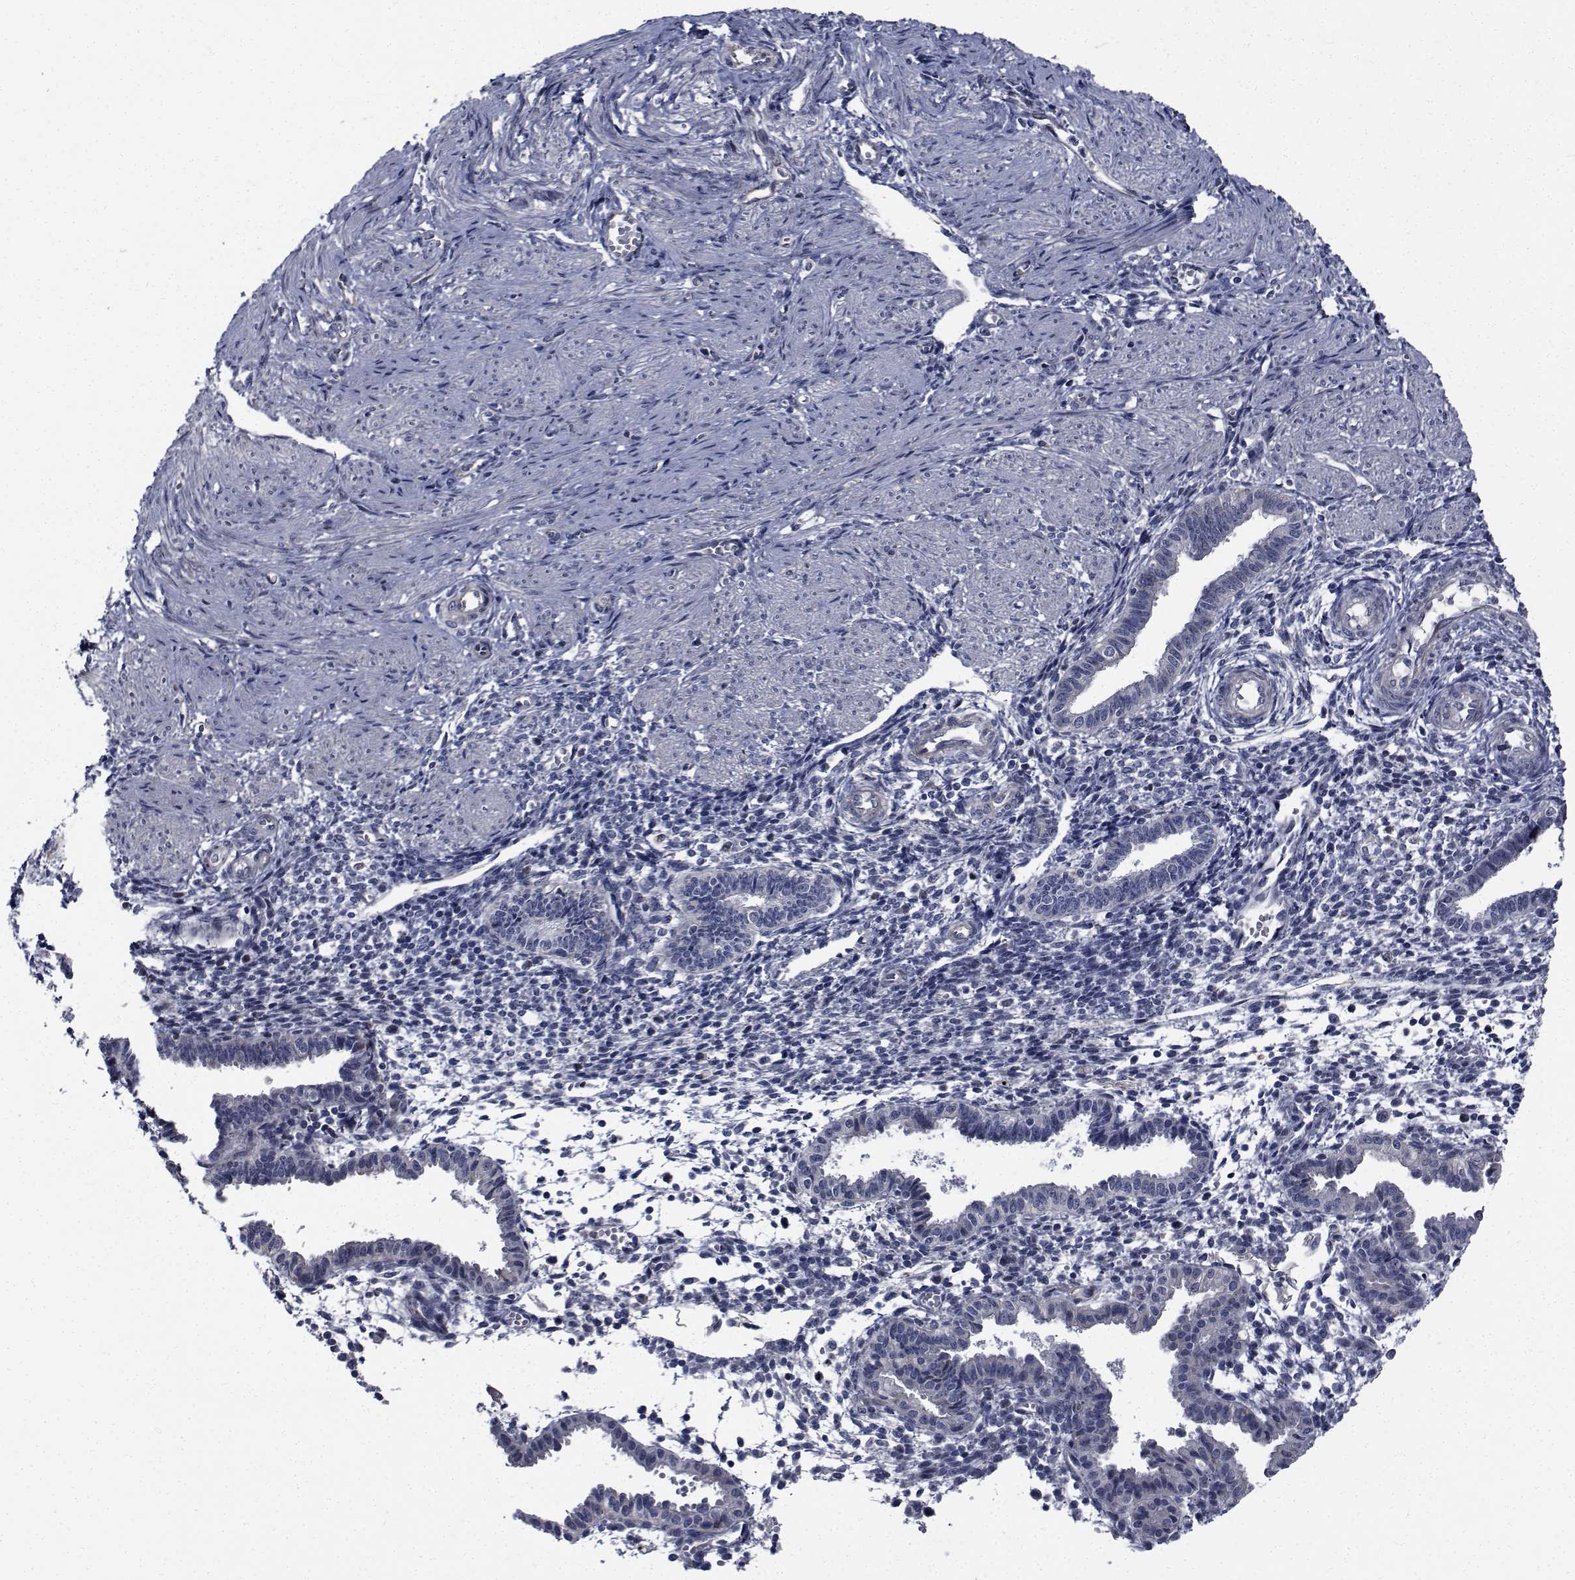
{"staining": {"intensity": "negative", "quantity": "none", "location": "none"}, "tissue": "endometrium", "cell_type": "Cells in endometrial stroma", "image_type": "normal", "snomed": [{"axis": "morphology", "description": "Normal tissue, NOS"}, {"axis": "topography", "description": "Endometrium"}], "caption": "IHC micrograph of benign endometrium: endometrium stained with DAB (3,3'-diaminobenzidine) reveals no significant protein staining in cells in endometrial stroma. (Immunohistochemistry (ihc), brightfield microscopy, high magnification).", "gene": "TTBK1", "patient": {"sex": "female", "age": 37}}